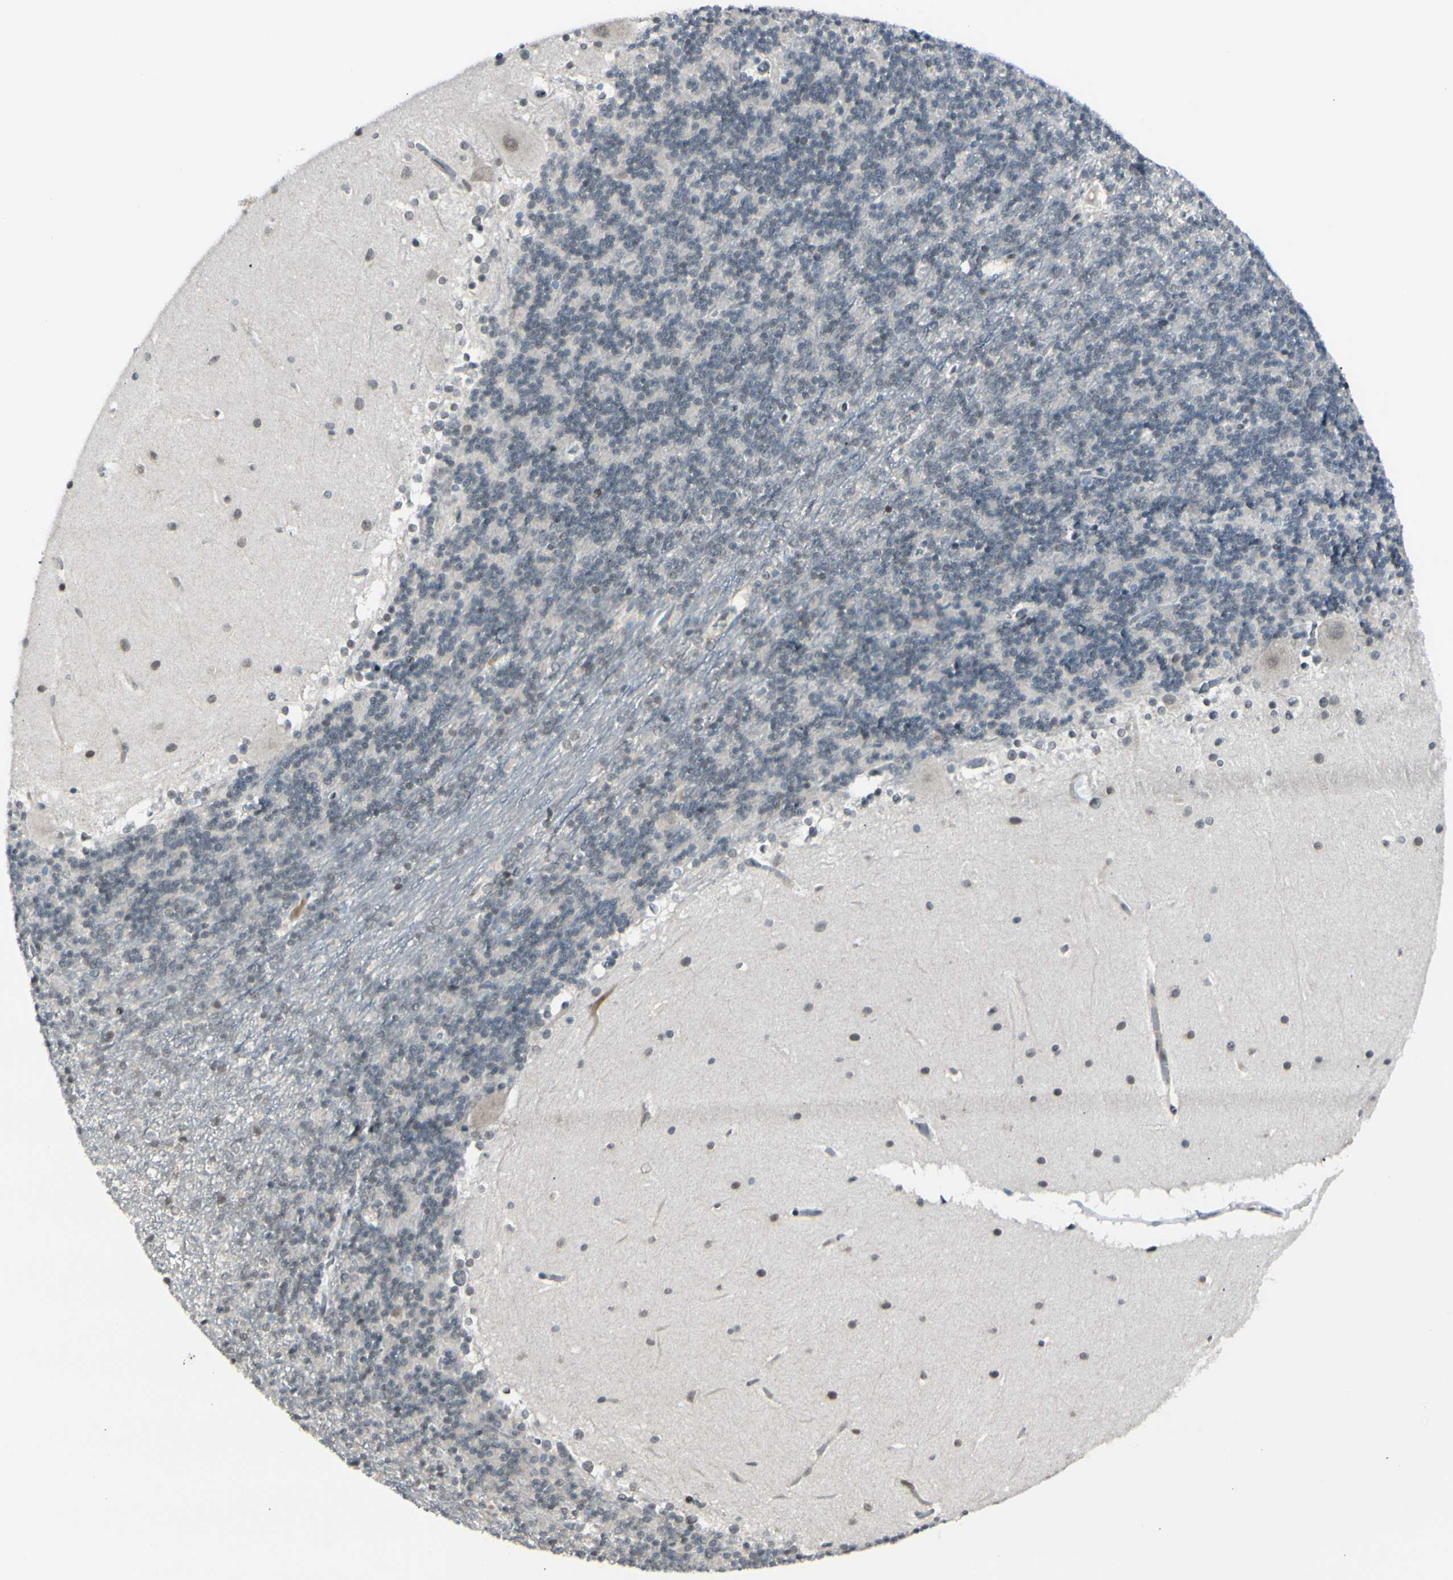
{"staining": {"intensity": "negative", "quantity": "none", "location": "none"}, "tissue": "cerebellum", "cell_type": "Cells in granular layer", "image_type": "normal", "snomed": [{"axis": "morphology", "description": "Normal tissue, NOS"}, {"axis": "topography", "description": "Cerebellum"}], "caption": "The image exhibits no significant staining in cells in granular layer of cerebellum. (DAB (3,3'-diaminobenzidine) IHC, high magnification).", "gene": "BRMS1", "patient": {"sex": "female", "age": 19}}